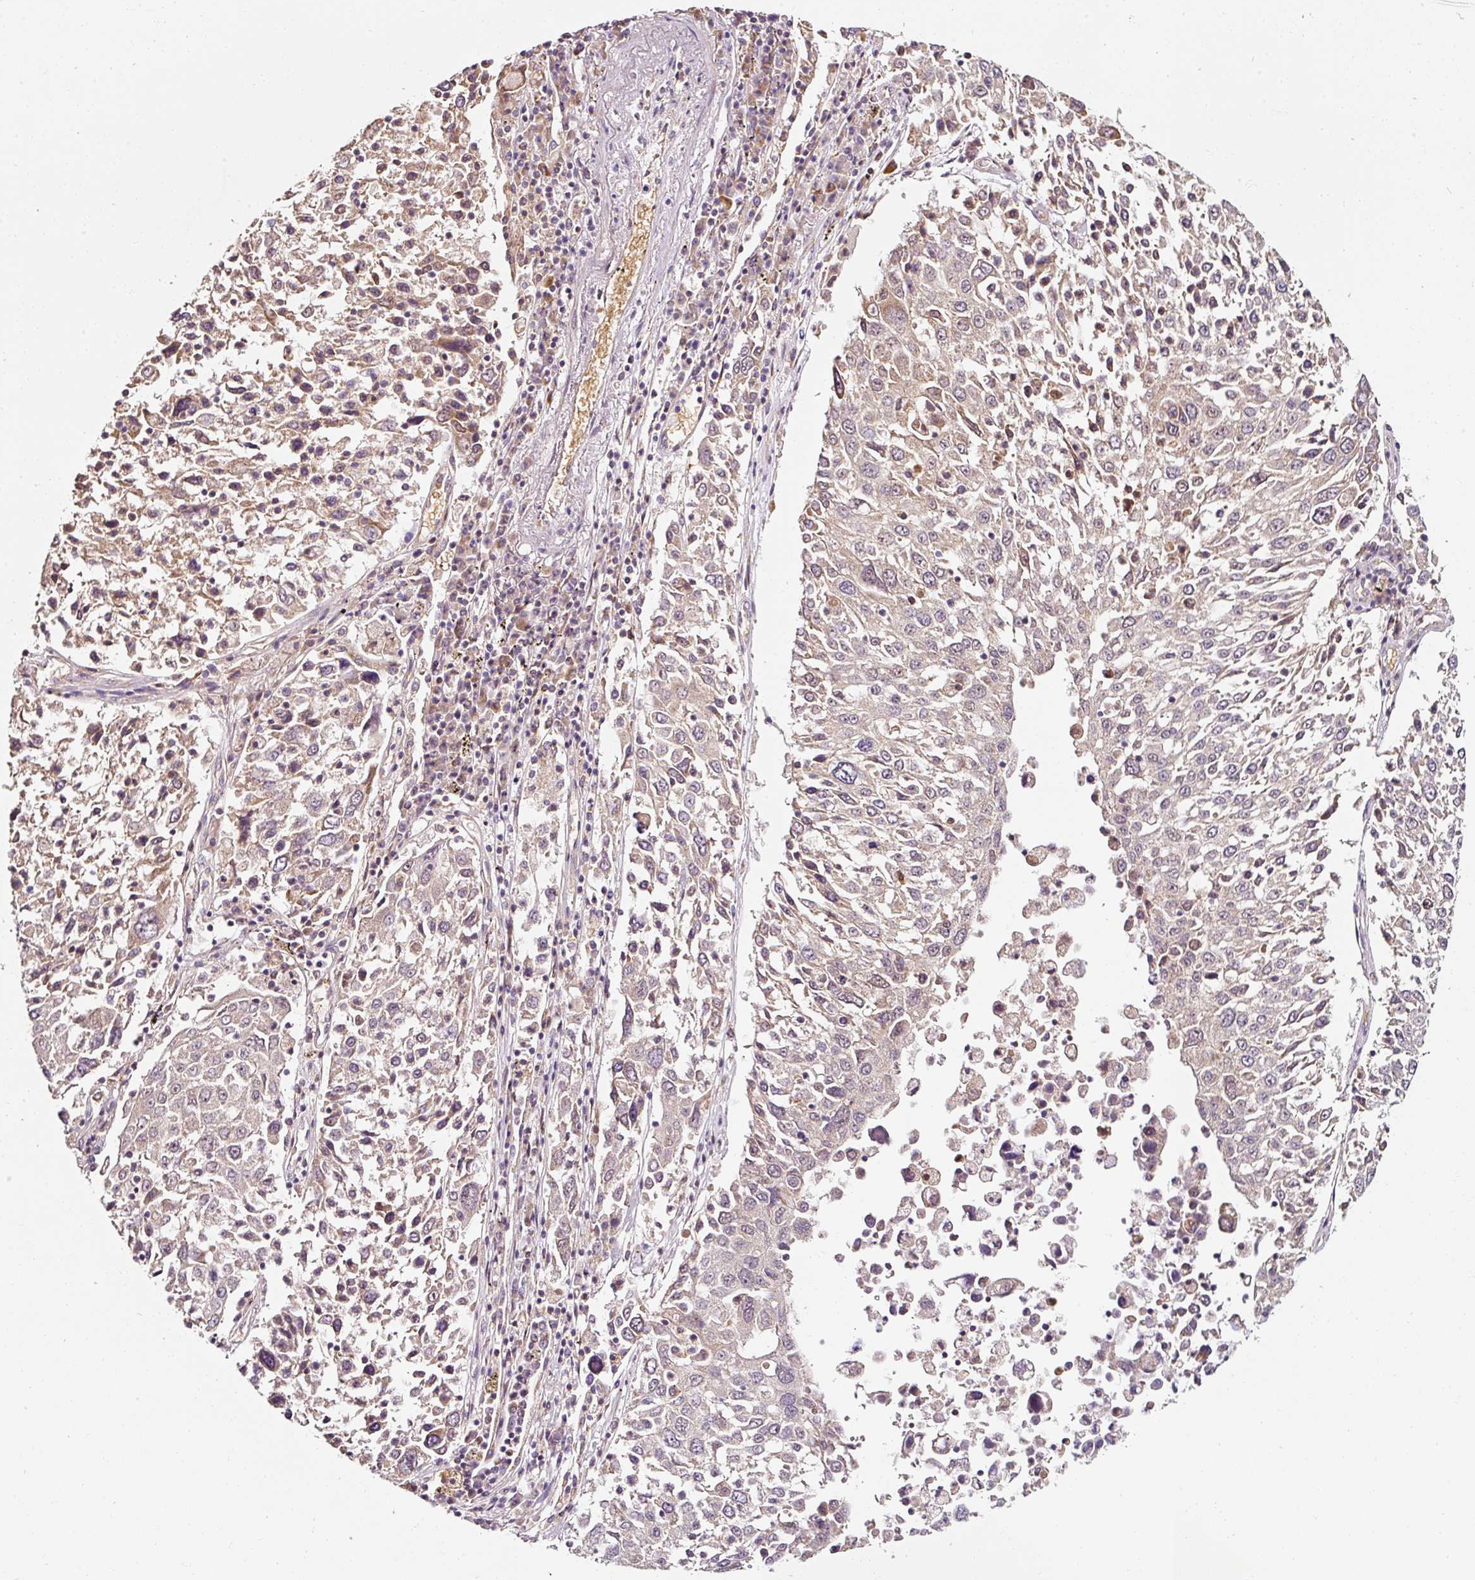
{"staining": {"intensity": "weak", "quantity": "<25%", "location": "cytoplasmic/membranous"}, "tissue": "lung cancer", "cell_type": "Tumor cells", "image_type": "cancer", "snomed": [{"axis": "morphology", "description": "Squamous cell carcinoma, NOS"}, {"axis": "topography", "description": "Lung"}], "caption": "There is no significant staining in tumor cells of lung cancer (squamous cell carcinoma).", "gene": "ZNF460", "patient": {"sex": "male", "age": 65}}